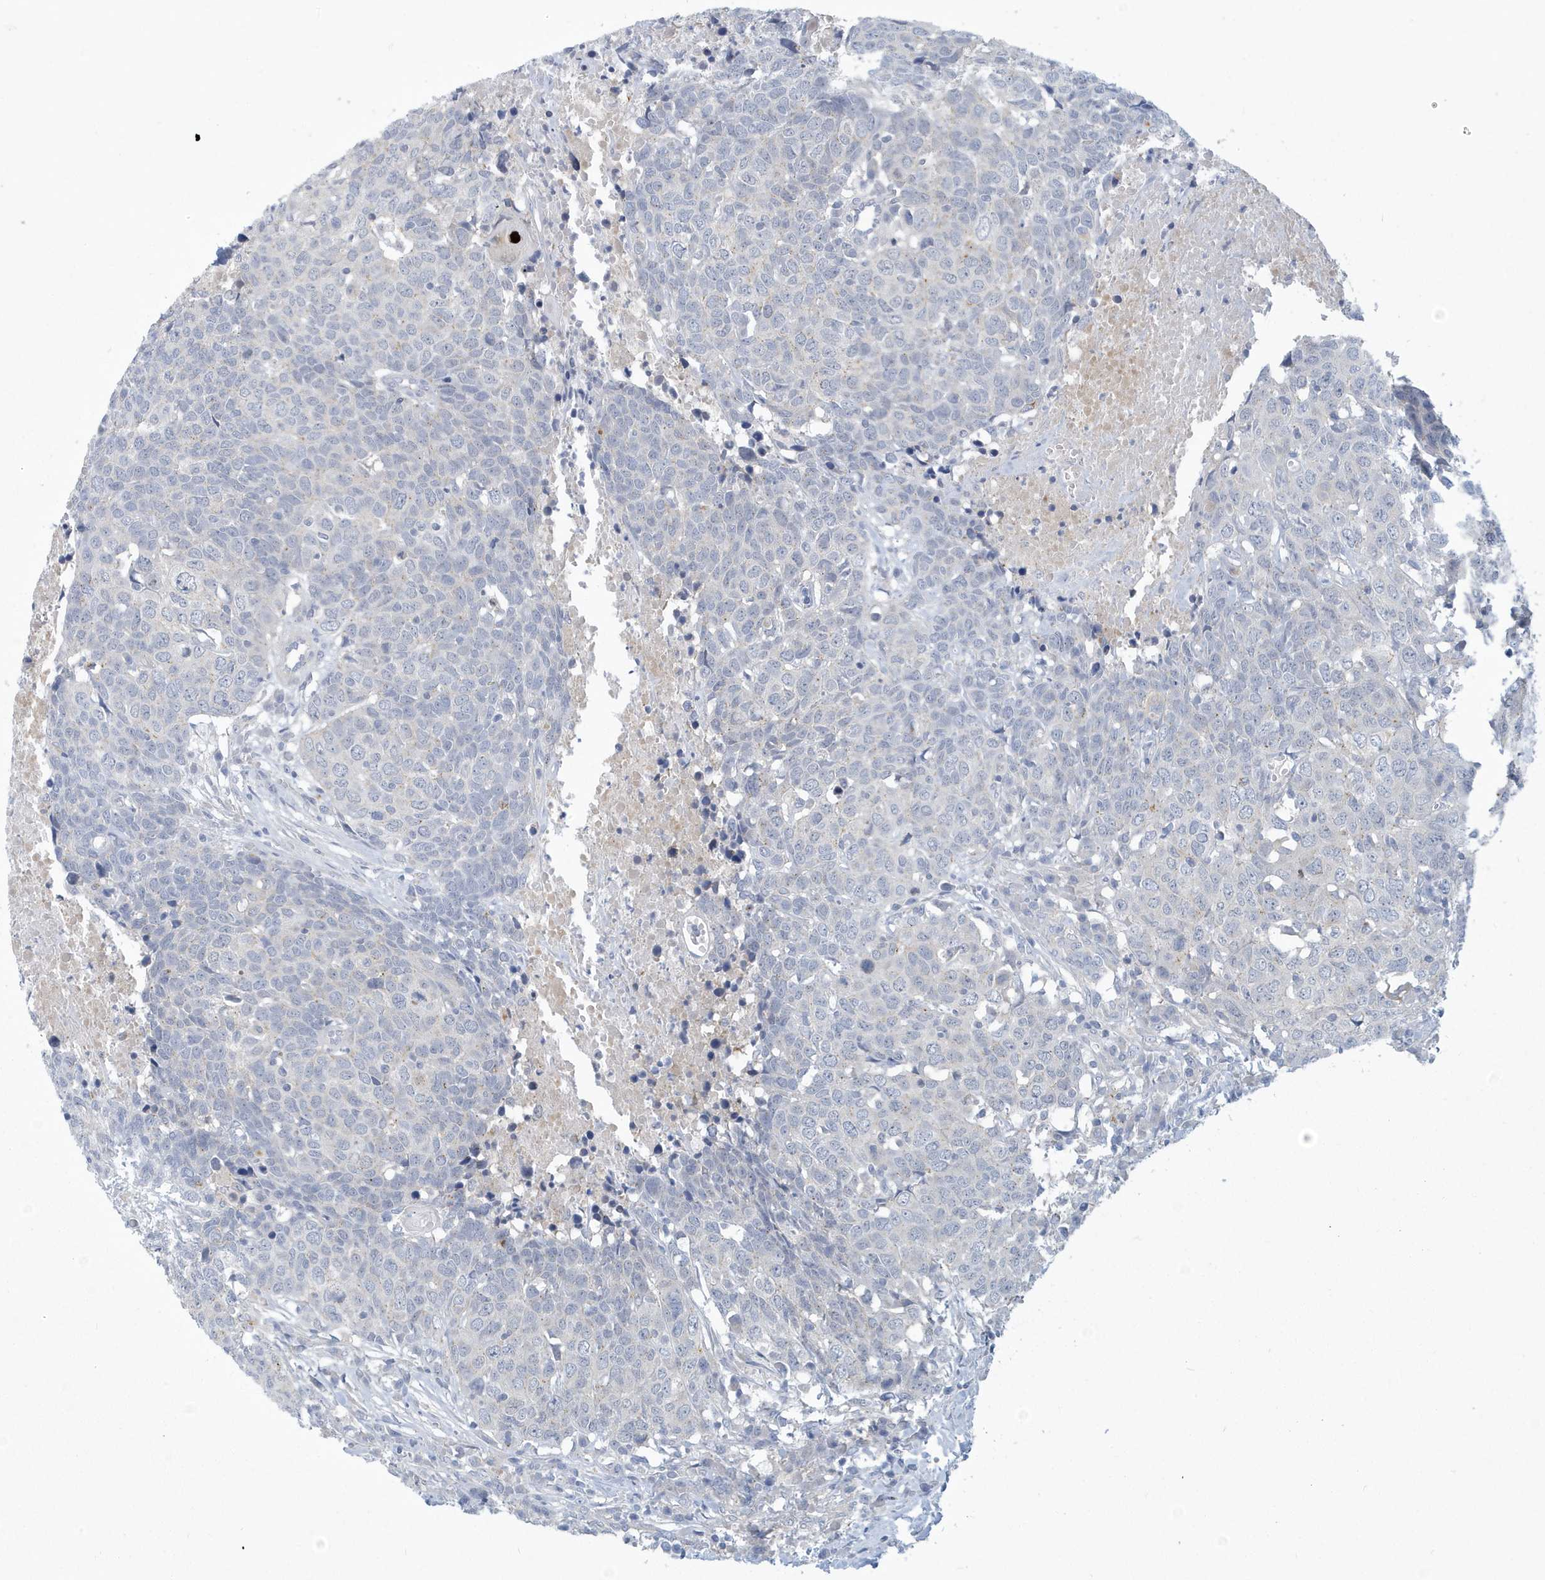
{"staining": {"intensity": "negative", "quantity": "none", "location": "none"}, "tissue": "head and neck cancer", "cell_type": "Tumor cells", "image_type": "cancer", "snomed": [{"axis": "morphology", "description": "Squamous cell carcinoma, NOS"}, {"axis": "topography", "description": "Head-Neck"}], "caption": "Photomicrograph shows no significant protein expression in tumor cells of head and neck cancer (squamous cell carcinoma). (Brightfield microscopy of DAB (3,3'-diaminobenzidine) IHC at high magnification).", "gene": "VTA1", "patient": {"sex": "male", "age": 66}}